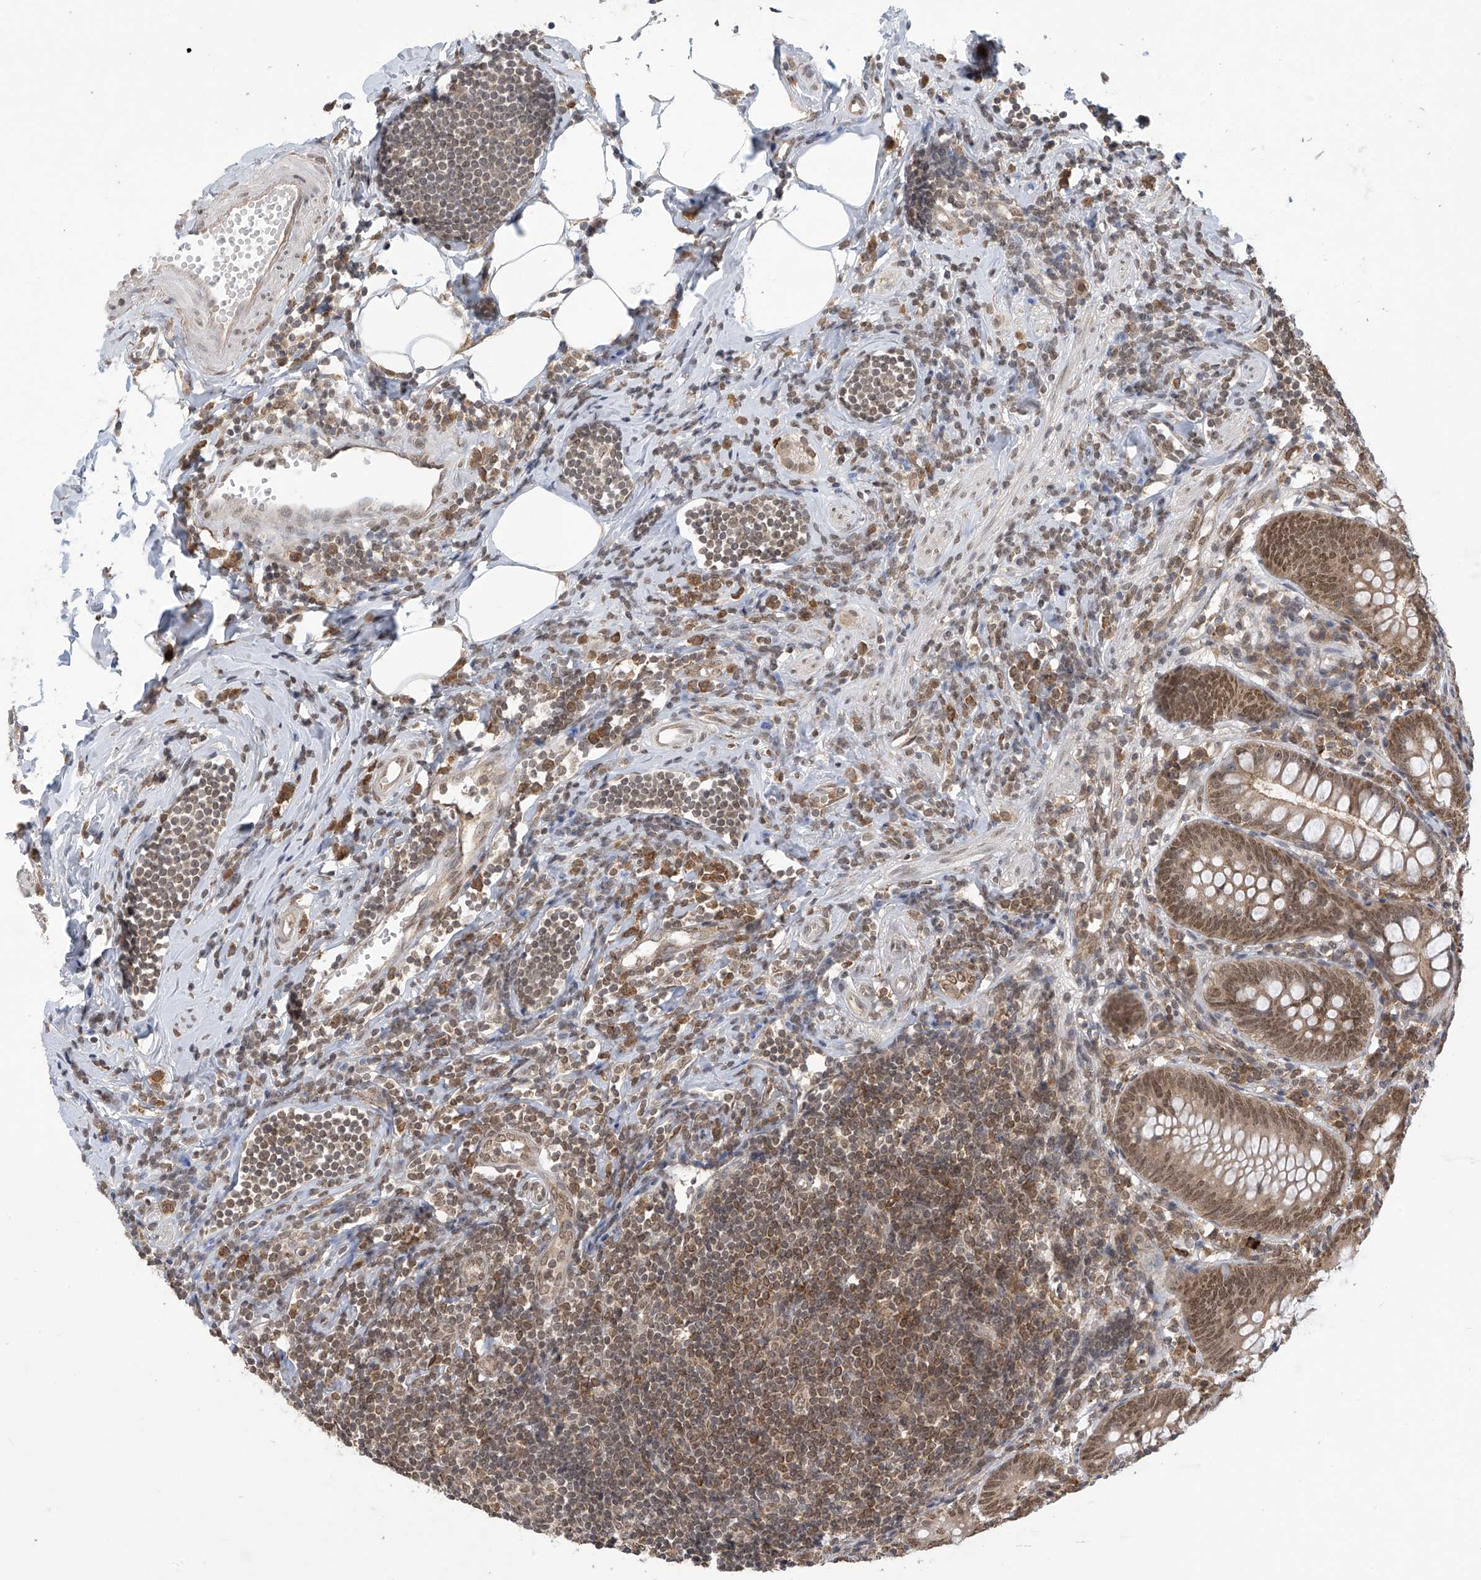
{"staining": {"intensity": "moderate", "quantity": ">75%", "location": "nuclear"}, "tissue": "appendix", "cell_type": "Glandular cells", "image_type": "normal", "snomed": [{"axis": "morphology", "description": "Normal tissue, NOS"}, {"axis": "topography", "description": "Appendix"}], "caption": "Protein staining of unremarkable appendix reveals moderate nuclear expression in about >75% of glandular cells. The protein is stained brown, and the nuclei are stained in blue (DAB (3,3'-diaminobenzidine) IHC with brightfield microscopy, high magnification).", "gene": "LCOR", "patient": {"sex": "female", "age": 54}}